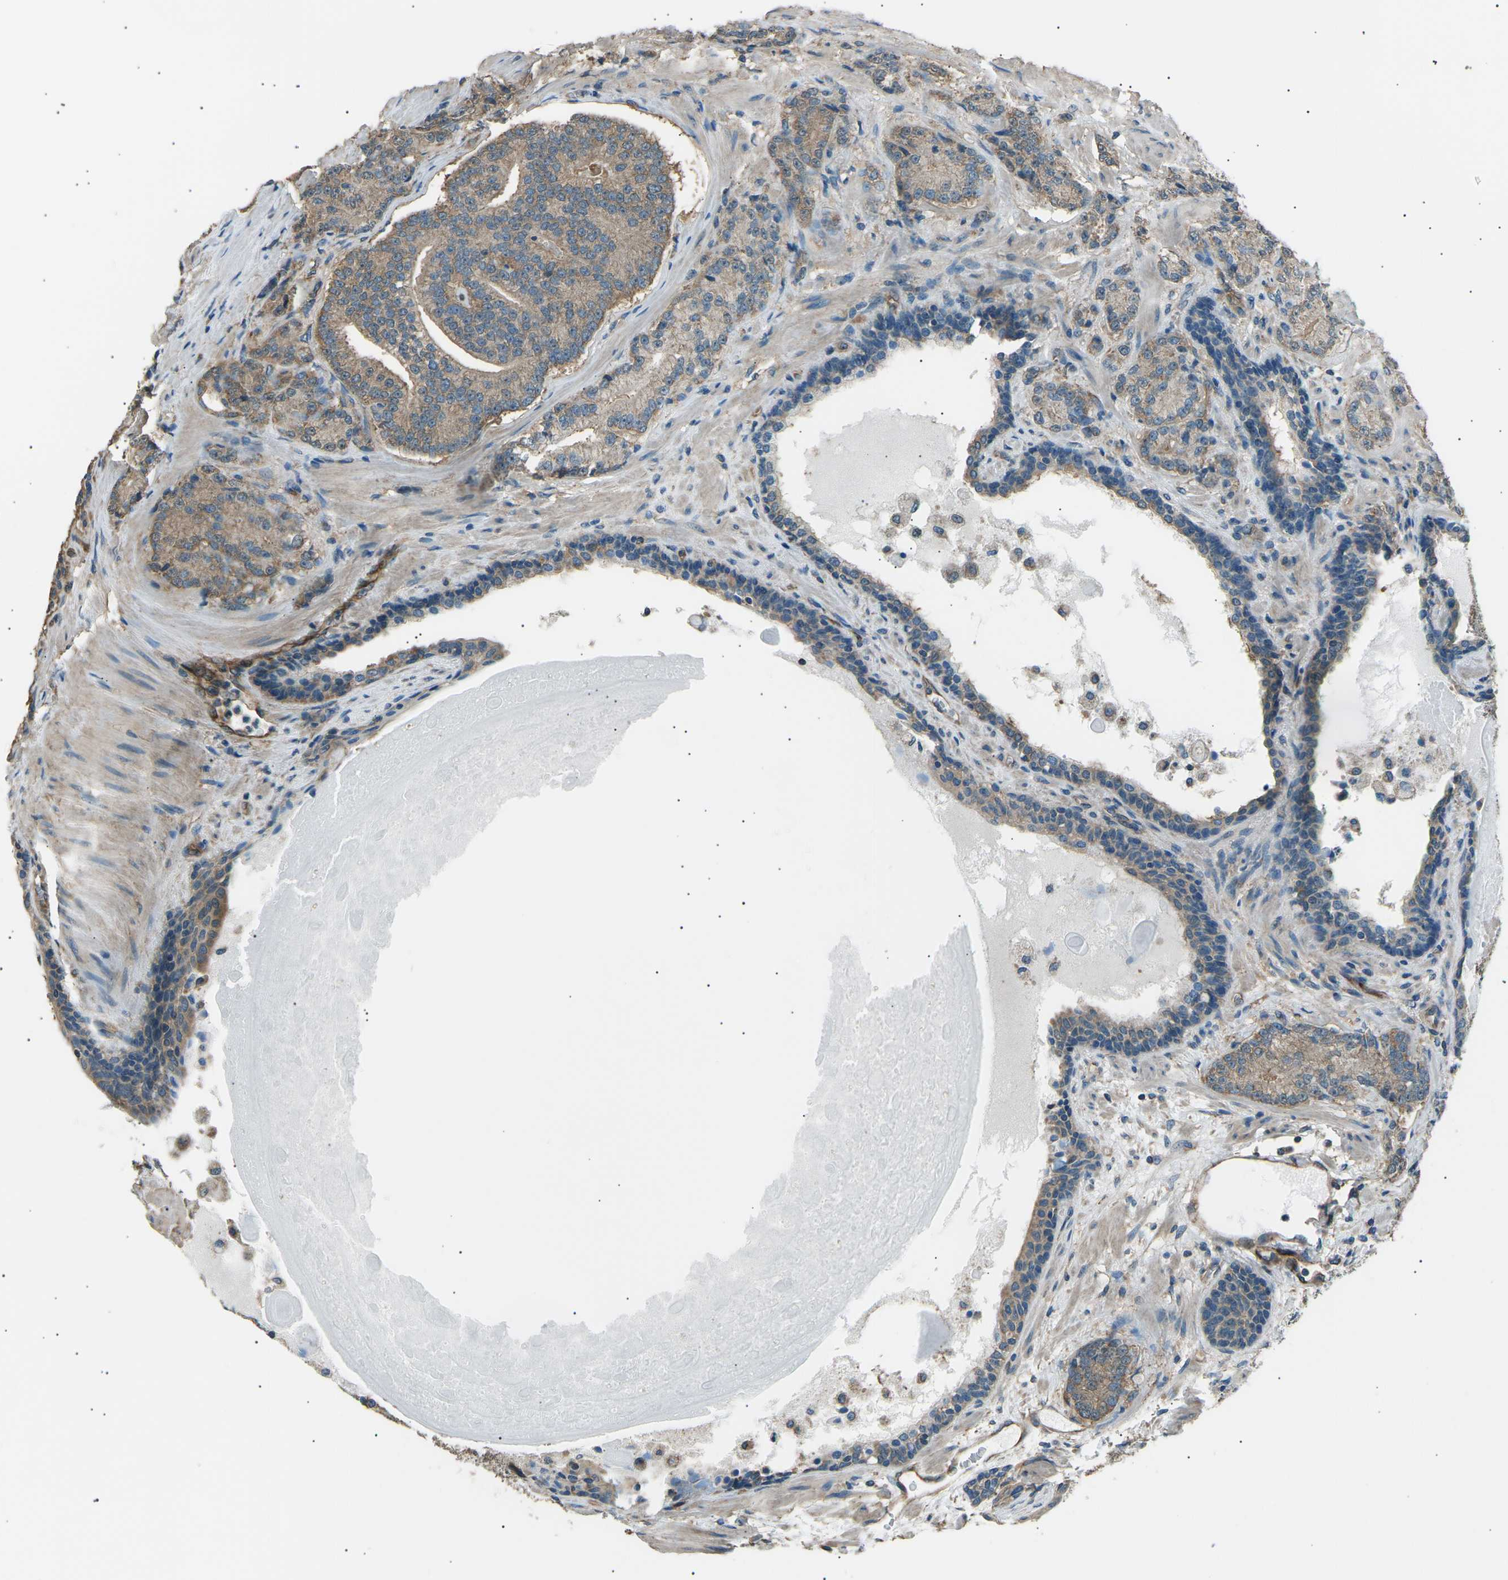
{"staining": {"intensity": "weak", "quantity": ">75%", "location": "cytoplasmic/membranous"}, "tissue": "prostate cancer", "cell_type": "Tumor cells", "image_type": "cancer", "snomed": [{"axis": "morphology", "description": "Adenocarcinoma, High grade"}, {"axis": "topography", "description": "Prostate"}], "caption": "A photomicrograph of human prostate cancer stained for a protein shows weak cytoplasmic/membranous brown staining in tumor cells. (Brightfield microscopy of DAB IHC at high magnification).", "gene": "SLK", "patient": {"sex": "male", "age": 61}}